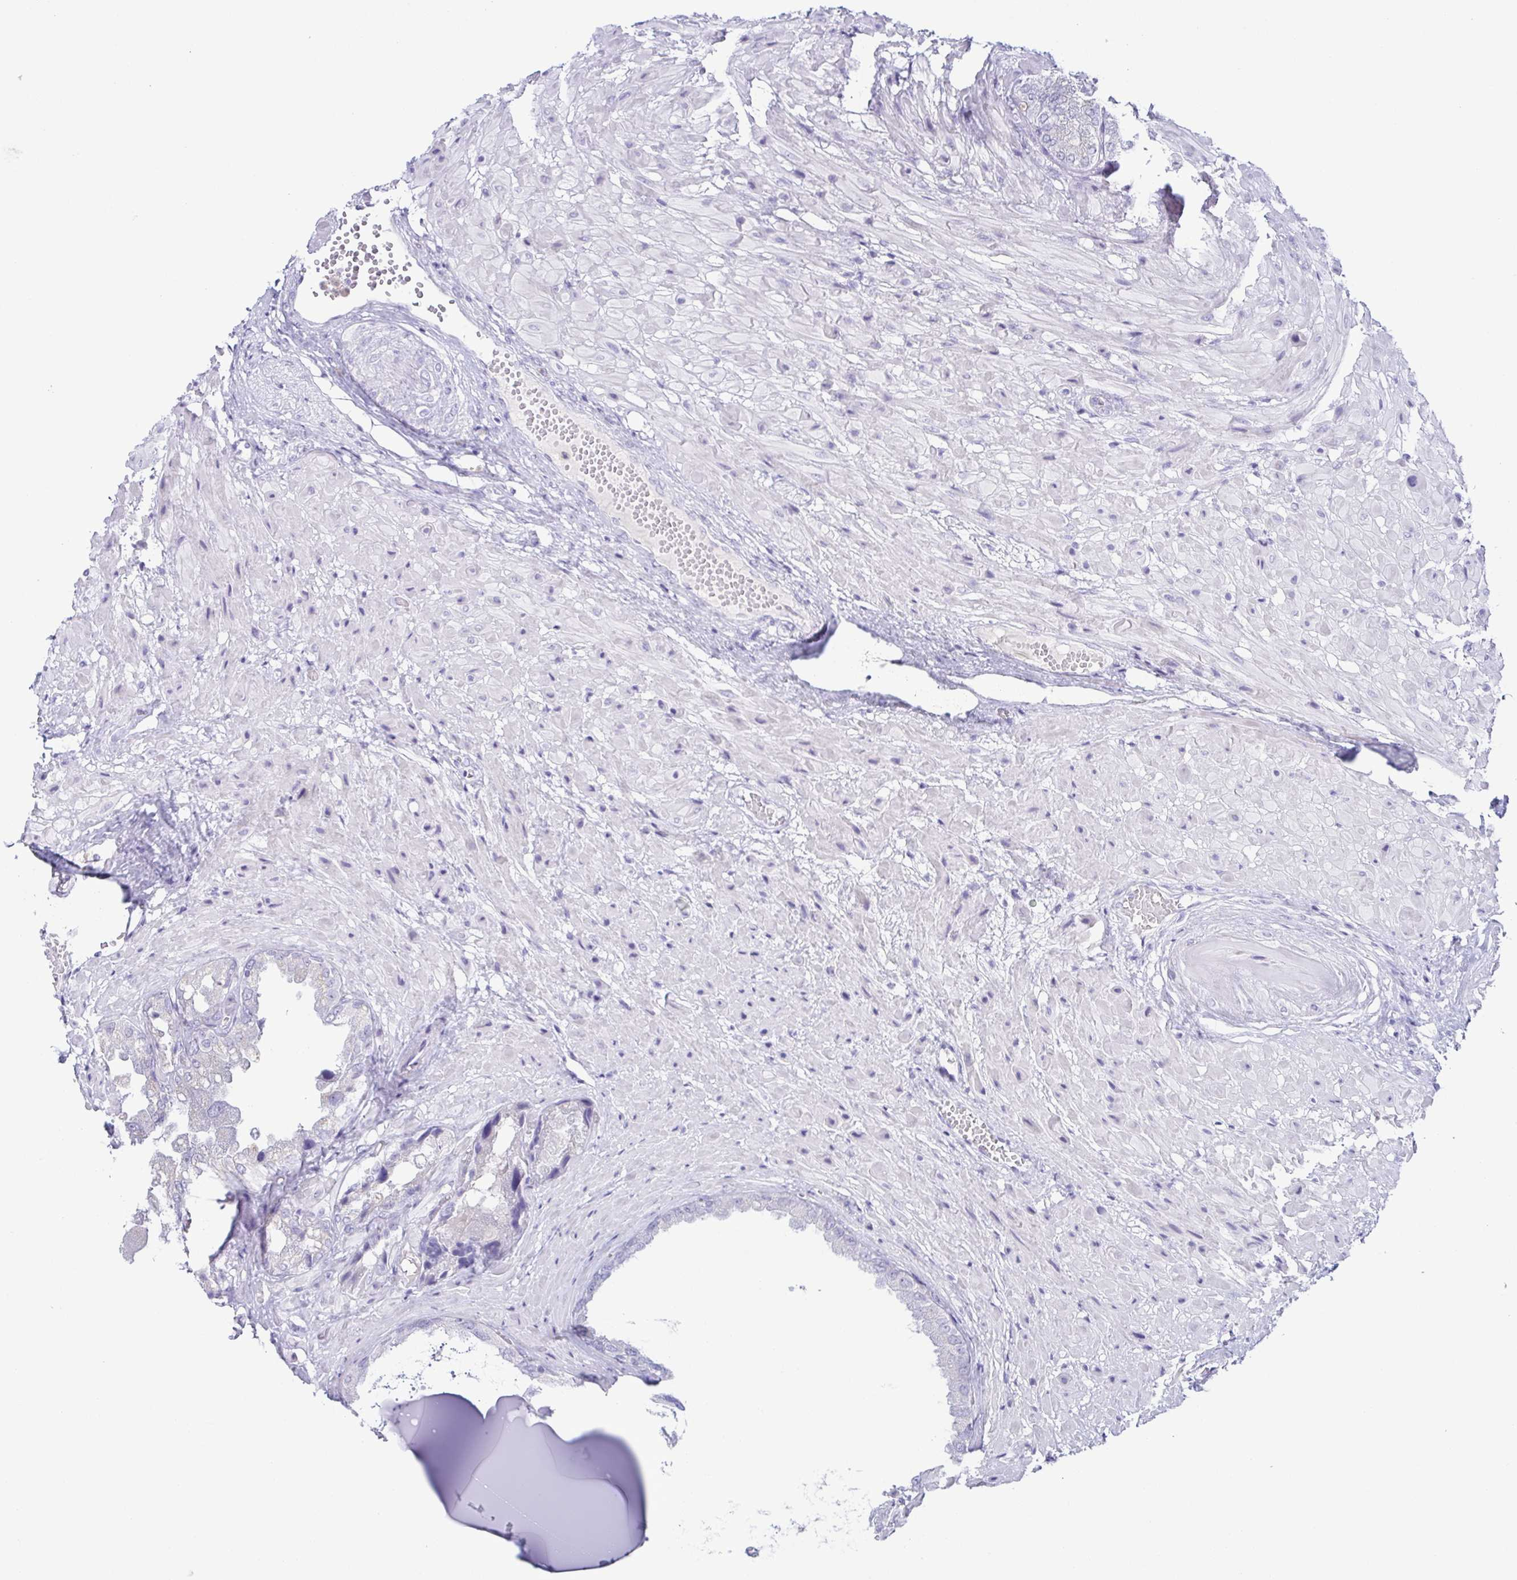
{"staining": {"intensity": "moderate", "quantity": "25%-75%", "location": "cytoplasmic/membranous"}, "tissue": "seminal vesicle", "cell_type": "Glandular cells", "image_type": "normal", "snomed": [{"axis": "morphology", "description": "Normal tissue, NOS"}, {"axis": "topography", "description": "Seminal veicle"}], "caption": "A high-resolution image shows IHC staining of normal seminal vesicle, which demonstrates moderate cytoplasmic/membranous staining in about 25%-75% of glandular cells. (IHC, brightfield microscopy, high magnification).", "gene": "AZU1", "patient": {"sex": "male", "age": 55}}